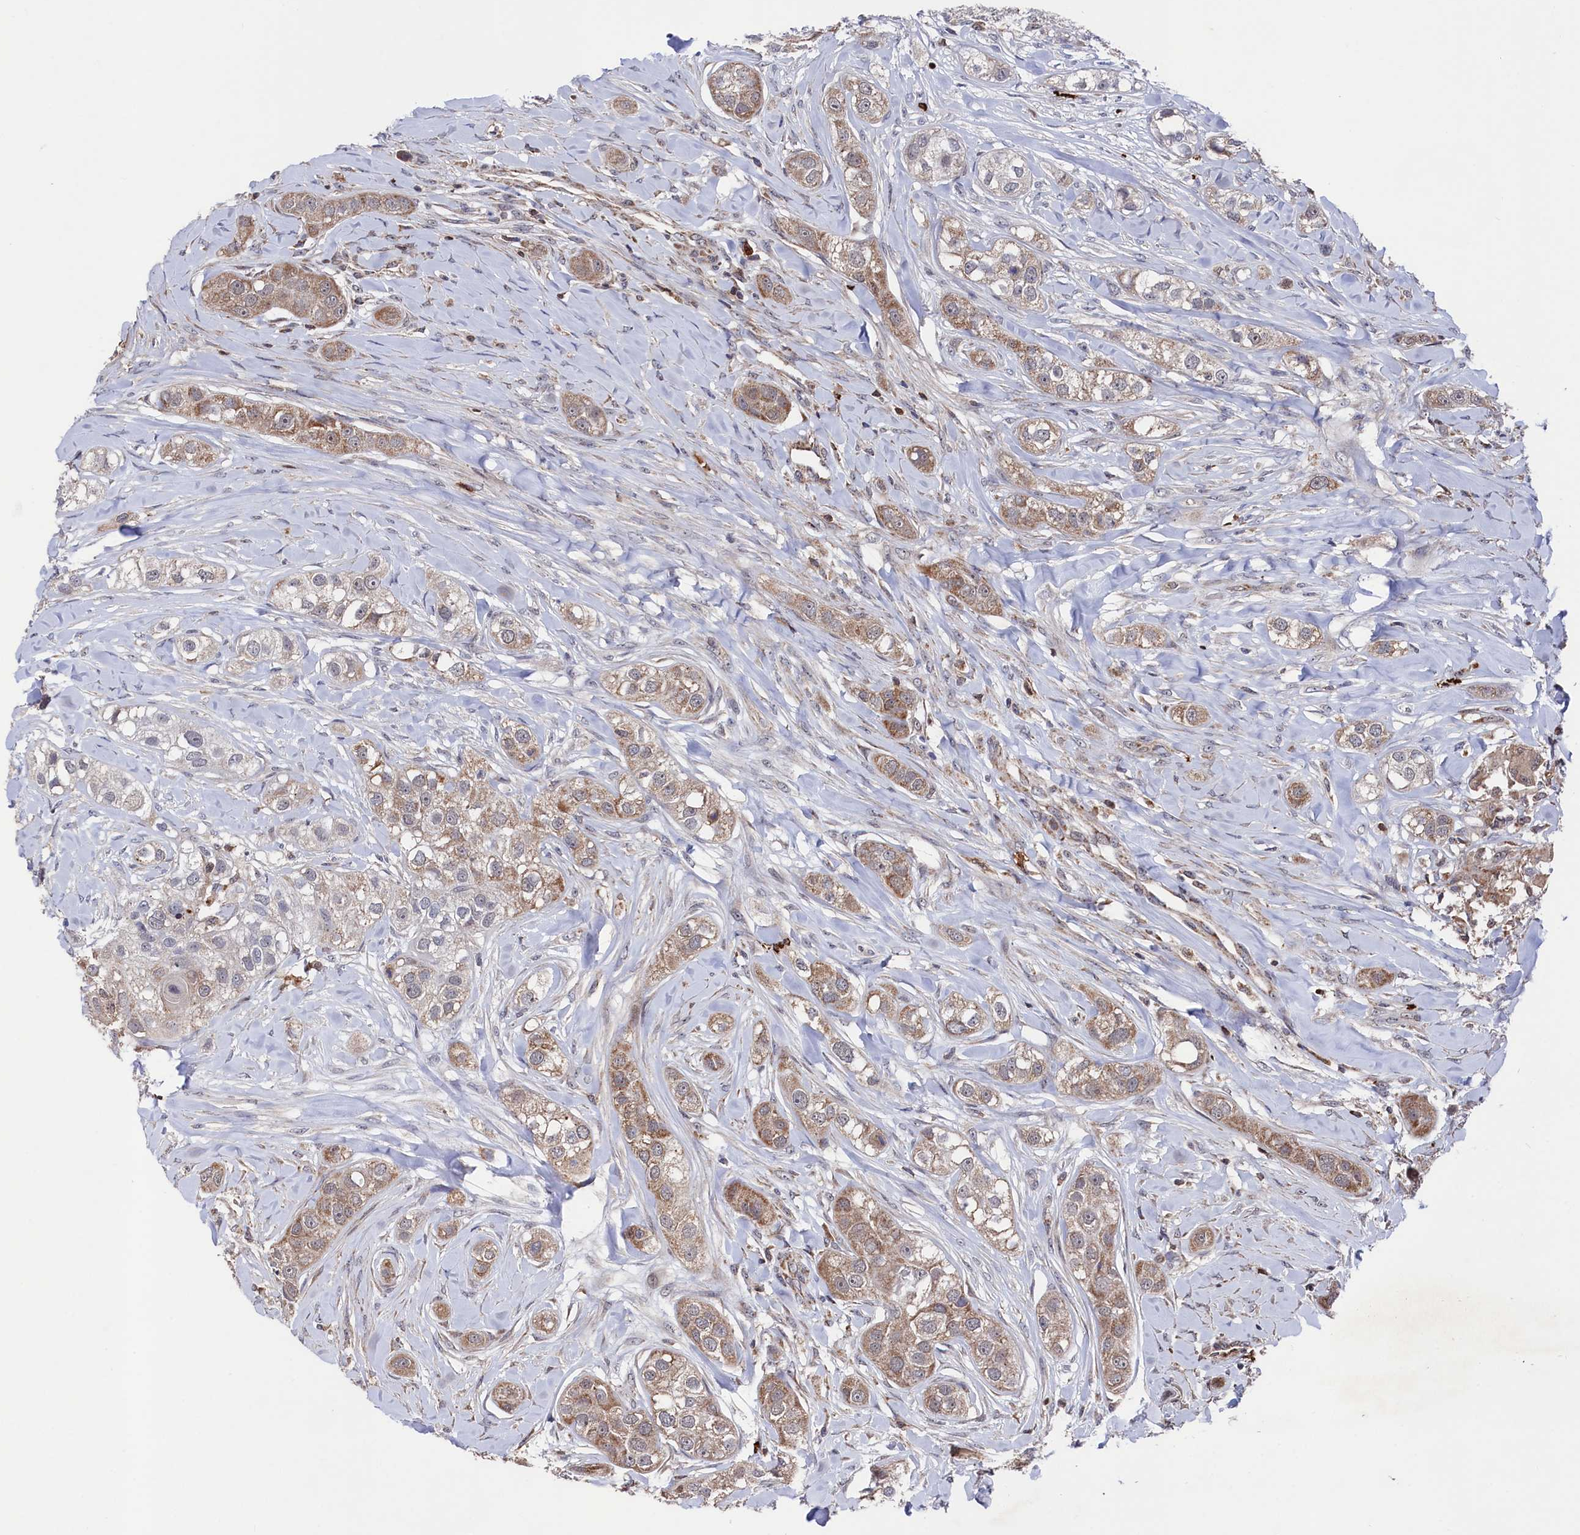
{"staining": {"intensity": "moderate", "quantity": ">75%", "location": "cytoplasmic/membranous"}, "tissue": "head and neck cancer", "cell_type": "Tumor cells", "image_type": "cancer", "snomed": [{"axis": "morphology", "description": "Normal tissue, NOS"}, {"axis": "morphology", "description": "Squamous cell carcinoma, NOS"}, {"axis": "topography", "description": "Skeletal muscle"}, {"axis": "topography", "description": "Head-Neck"}], "caption": "Immunohistochemical staining of head and neck cancer reveals medium levels of moderate cytoplasmic/membranous expression in about >75% of tumor cells.", "gene": "CHCHD1", "patient": {"sex": "male", "age": 51}}